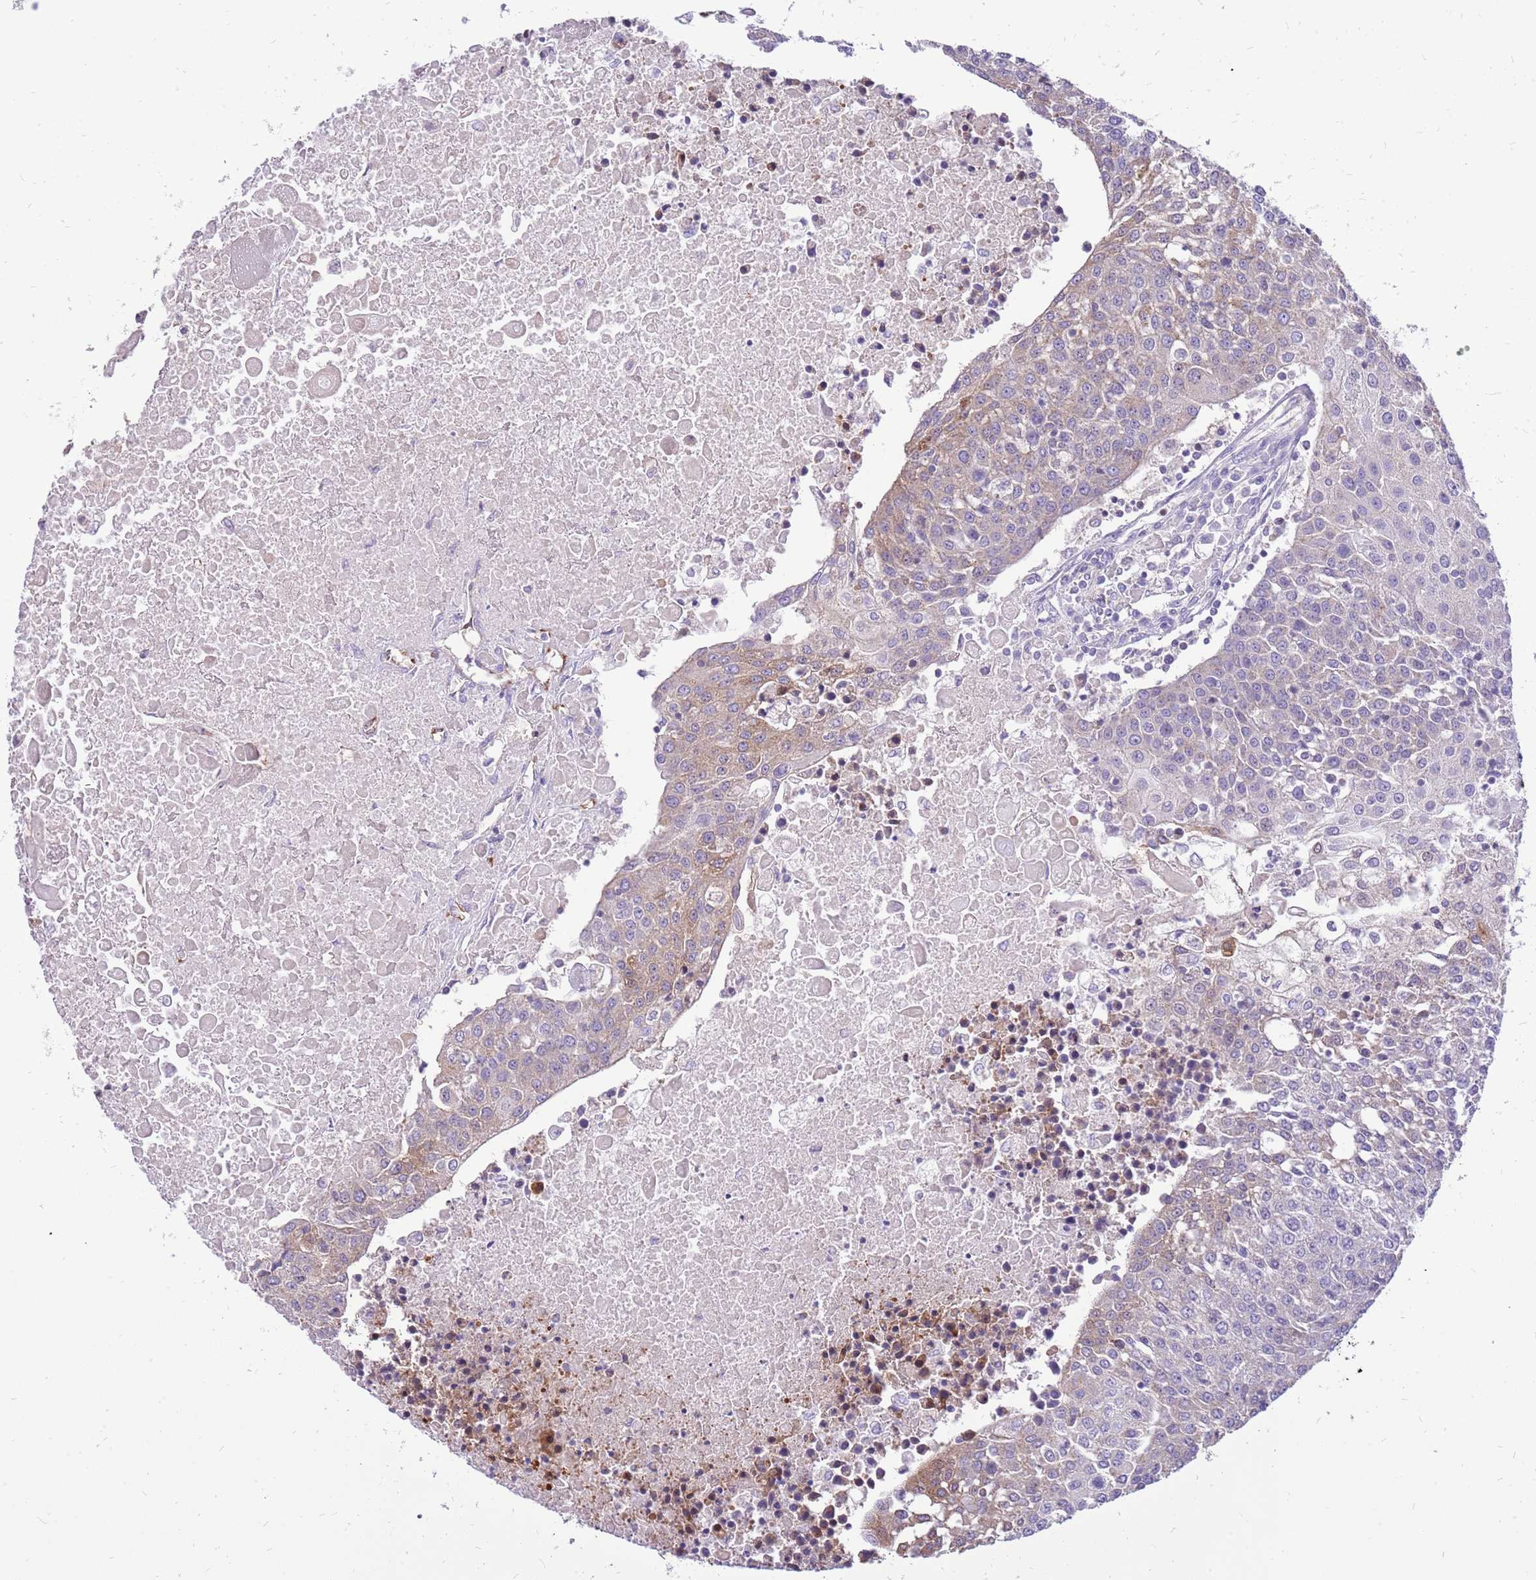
{"staining": {"intensity": "weak", "quantity": "<25%", "location": "cytoplasmic/membranous"}, "tissue": "urothelial cancer", "cell_type": "Tumor cells", "image_type": "cancer", "snomed": [{"axis": "morphology", "description": "Urothelial carcinoma, High grade"}, {"axis": "topography", "description": "Urinary bladder"}], "caption": "Urothelial cancer was stained to show a protein in brown. There is no significant positivity in tumor cells. The staining was performed using DAB to visualize the protein expression in brown, while the nuclei were stained in blue with hematoxylin (Magnification: 20x).", "gene": "WDR90", "patient": {"sex": "female", "age": 85}}